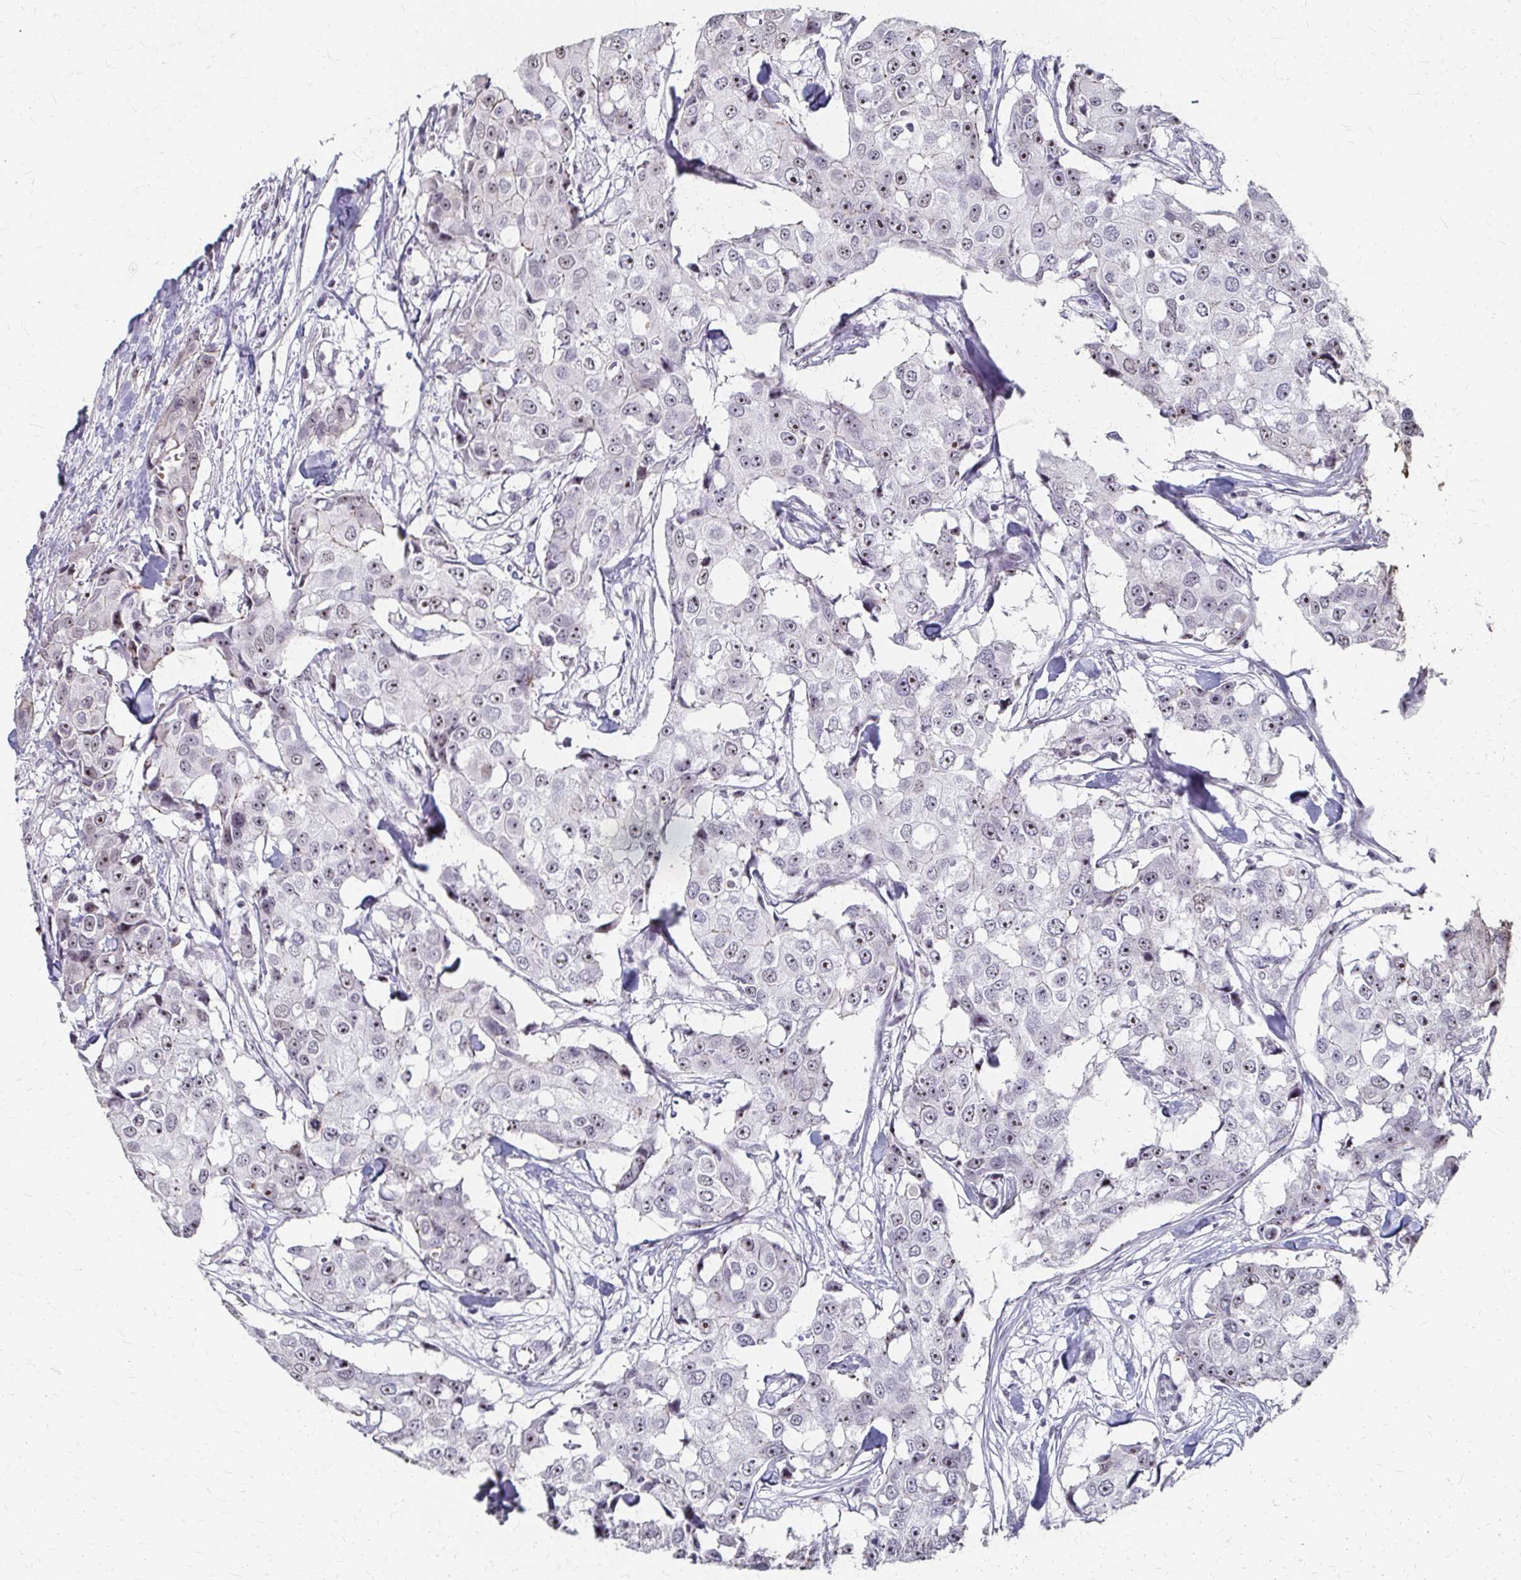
{"staining": {"intensity": "moderate", "quantity": "25%-75%", "location": "nuclear"}, "tissue": "breast cancer", "cell_type": "Tumor cells", "image_type": "cancer", "snomed": [{"axis": "morphology", "description": "Duct carcinoma"}, {"axis": "topography", "description": "Breast"}], "caption": "A histopathology image showing moderate nuclear expression in about 25%-75% of tumor cells in breast infiltrating ductal carcinoma, as visualized by brown immunohistochemical staining.", "gene": "PES1", "patient": {"sex": "female", "age": 27}}